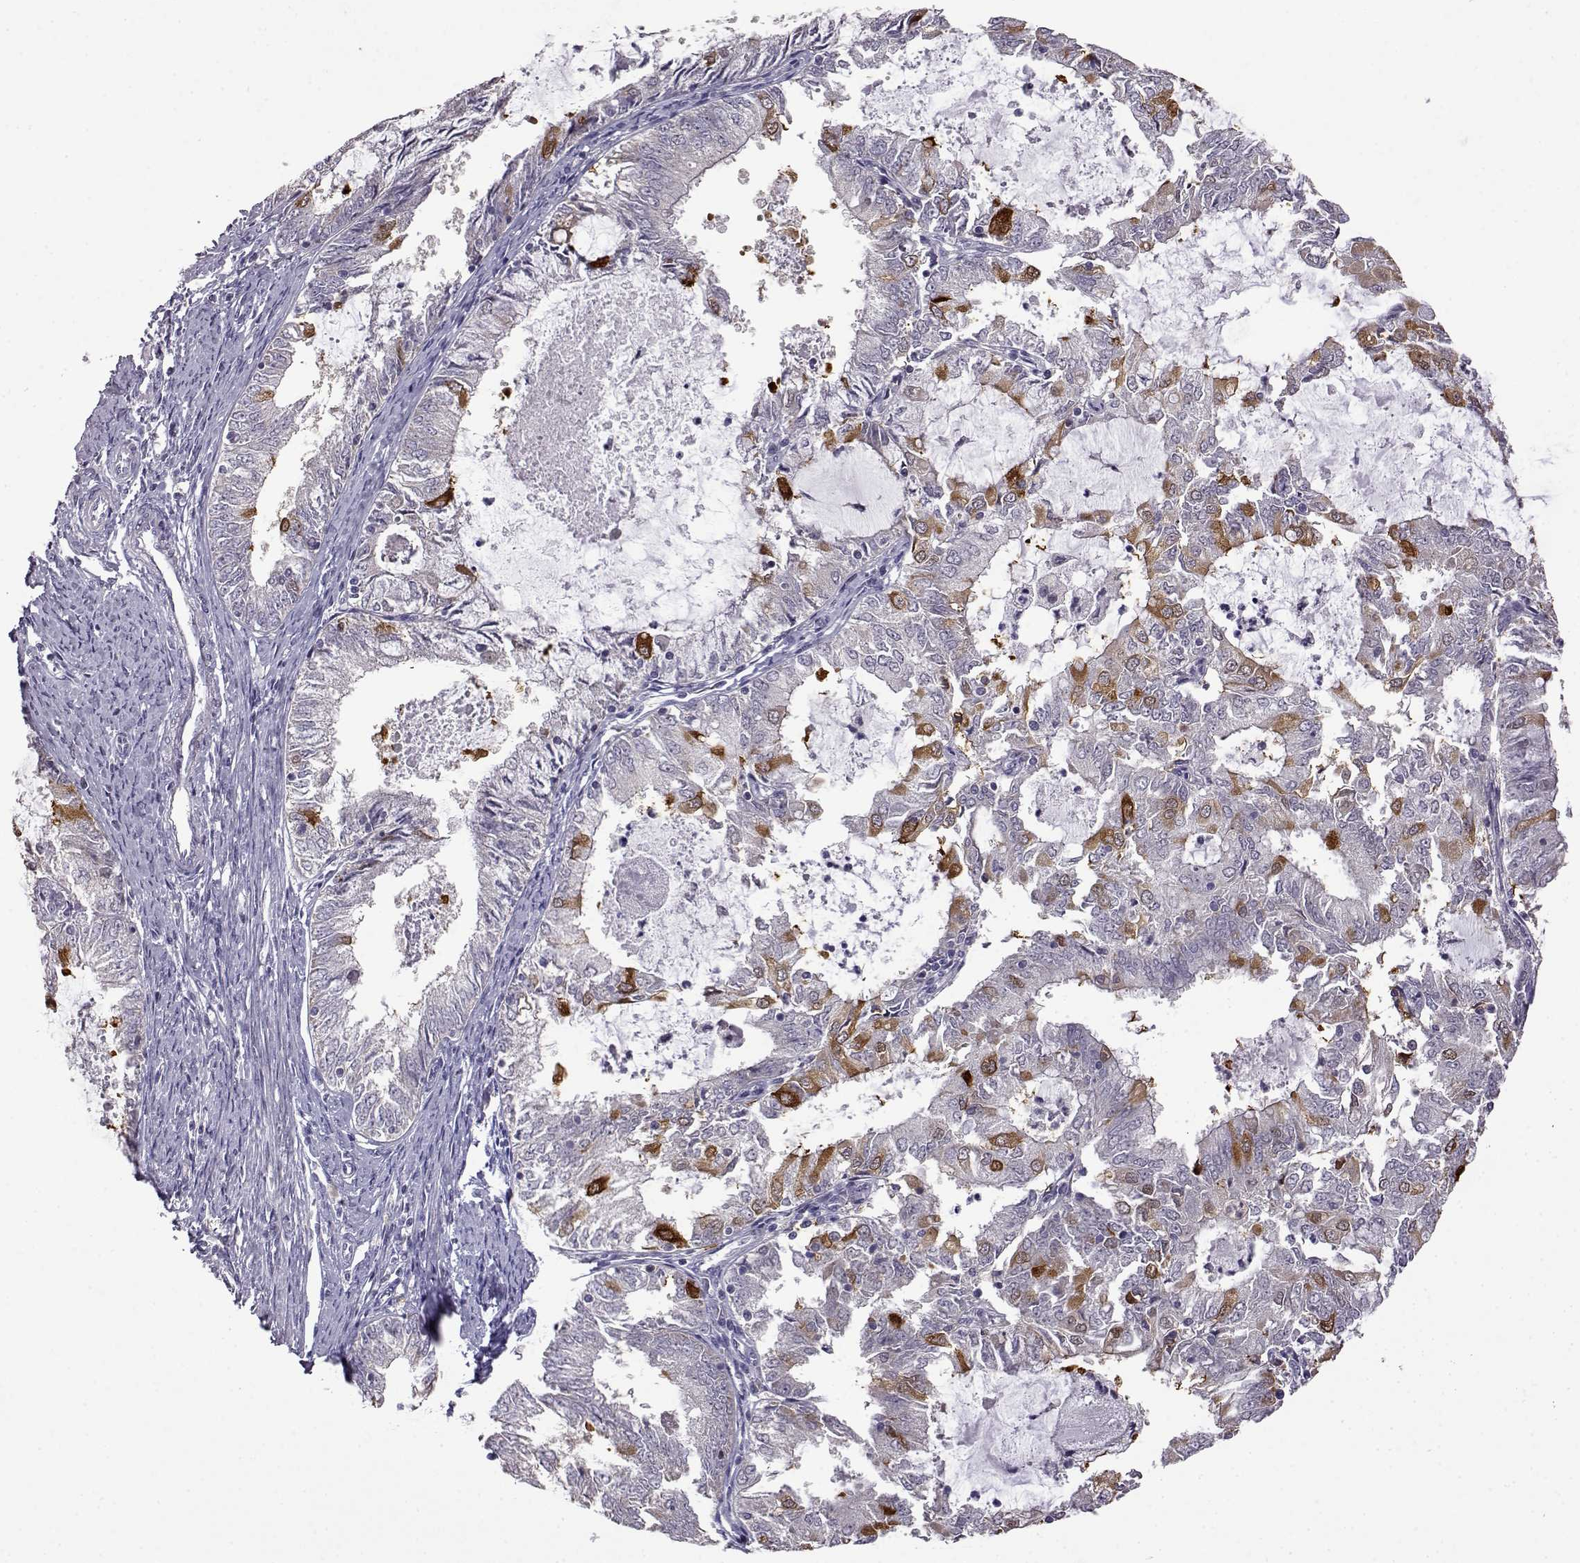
{"staining": {"intensity": "strong", "quantity": "<25%", "location": "cytoplasmic/membranous"}, "tissue": "endometrial cancer", "cell_type": "Tumor cells", "image_type": "cancer", "snomed": [{"axis": "morphology", "description": "Adenocarcinoma, NOS"}, {"axis": "topography", "description": "Endometrium"}], "caption": "Immunohistochemistry staining of endometrial adenocarcinoma, which exhibits medium levels of strong cytoplasmic/membranous expression in about <25% of tumor cells indicating strong cytoplasmic/membranous protein staining. The staining was performed using DAB (brown) for protein detection and nuclei were counterstained in hematoxylin (blue).", "gene": "VGF", "patient": {"sex": "female", "age": 57}}